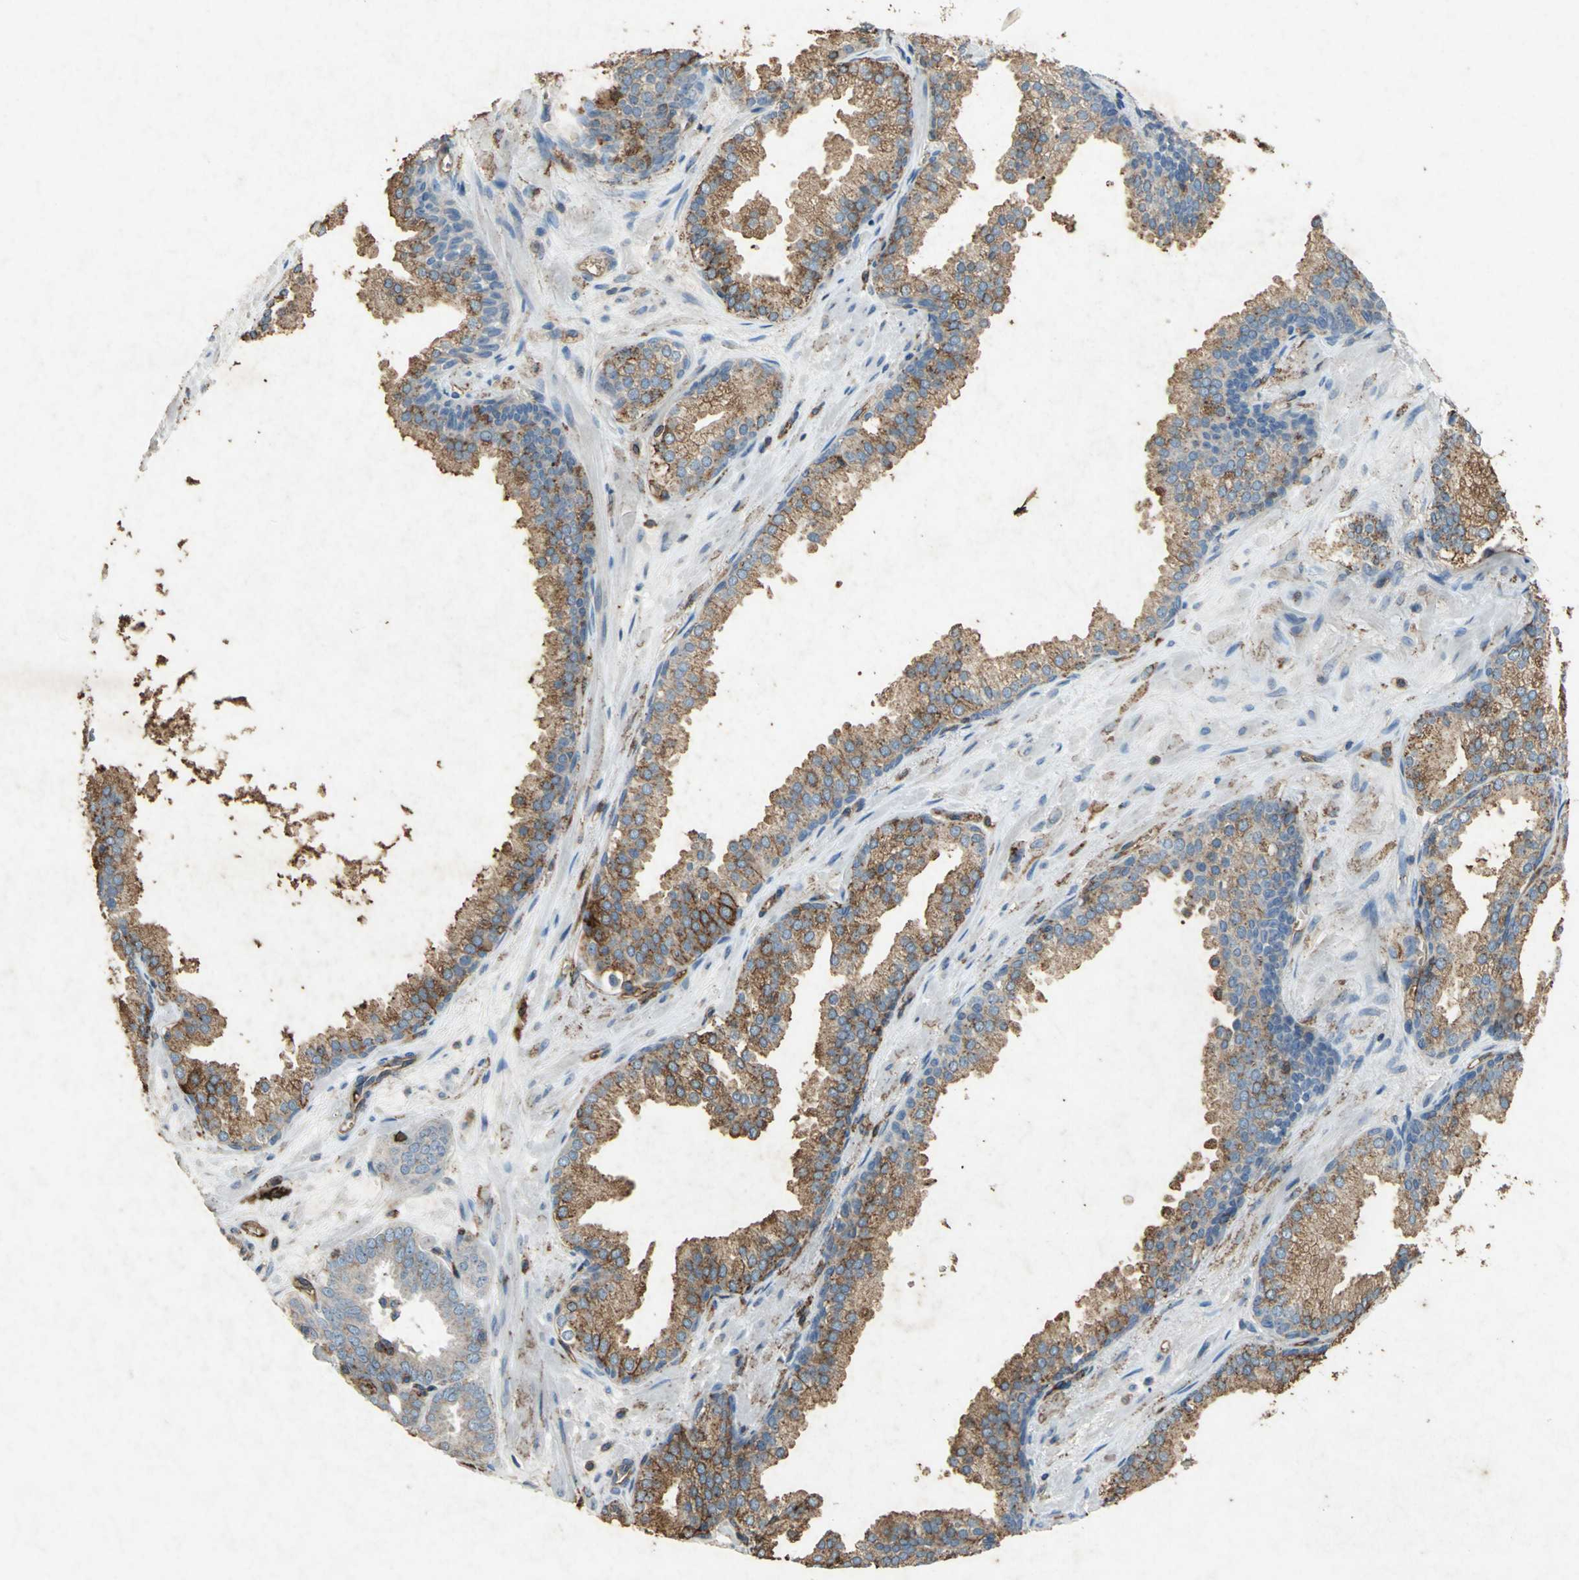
{"staining": {"intensity": "moderate", "quantity": ">75%", "location": "cytoplasmic/membranous"}, "tissue": "prostate cancer", "cell_type": "Tumor cells", "image_type": "cancer", "snomed": [{"axis": "morphology", "description": "Adenocarcinoma, Low grade"}, {"axis": "topography", "description": "Prostate"}], "caption": "Immunohistochemical staining of low-grade adenocarcinoma (prostate) demonstrates medium levels of moderate cytoplasmic/membranous expression in about >75% of tumor cells.", "gene": "CCR6", "patient": {"sex": "male", "age": 57}}